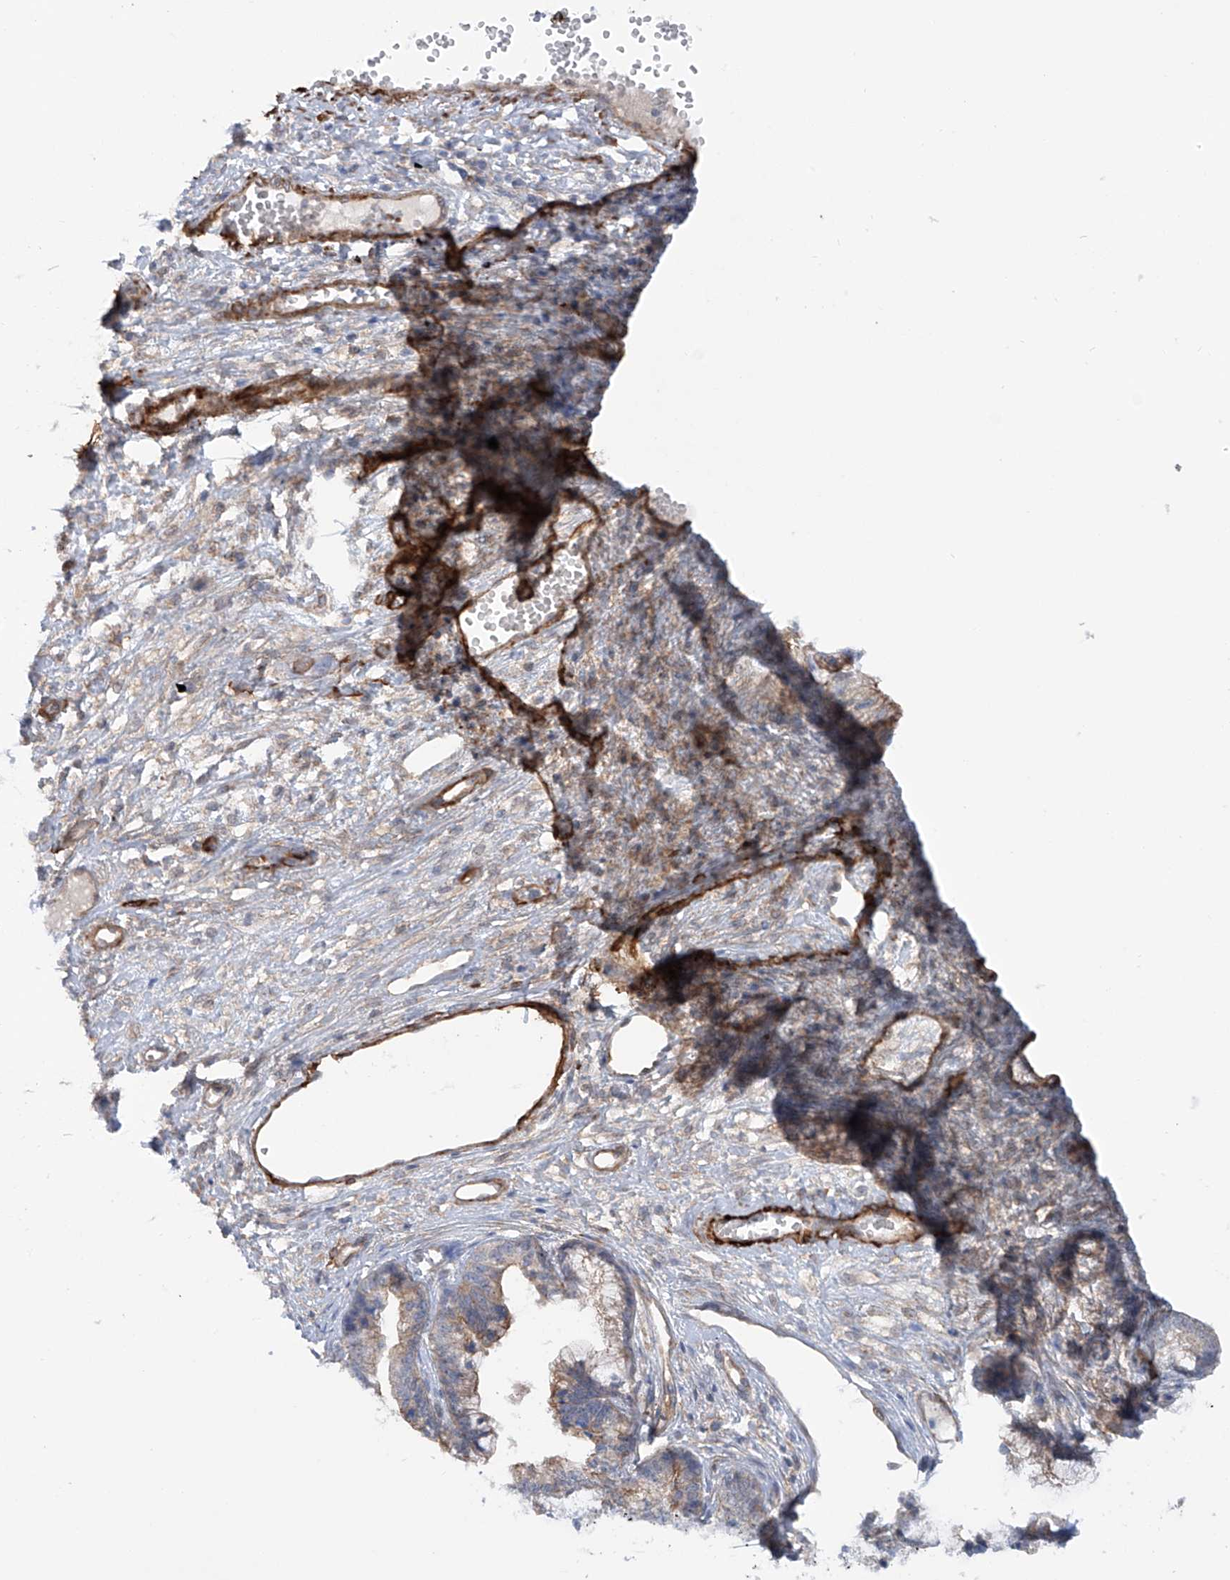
{"staining": {"intensity": "weak", "quantity": "25%-75%", "location": "cytoplasmic/membranous"}, "tissue": "cervical cancer", "cell_type": "Tumor cells", "image_type": "cancer", "snomed": [{"axis": "morphology", "description": "Adenocarcinoma, NOS"}, {"axis": "topography", "description": "Cervix"}], "caption": "A histopathology image of human cervical cancer (adenocarcinoma) stained for a protein demonstrates weak cytoplasmic/membranous brown staining in tumor cells.", "gene": "ZNF490", "patient": {"sex": "female", "age": 44}}